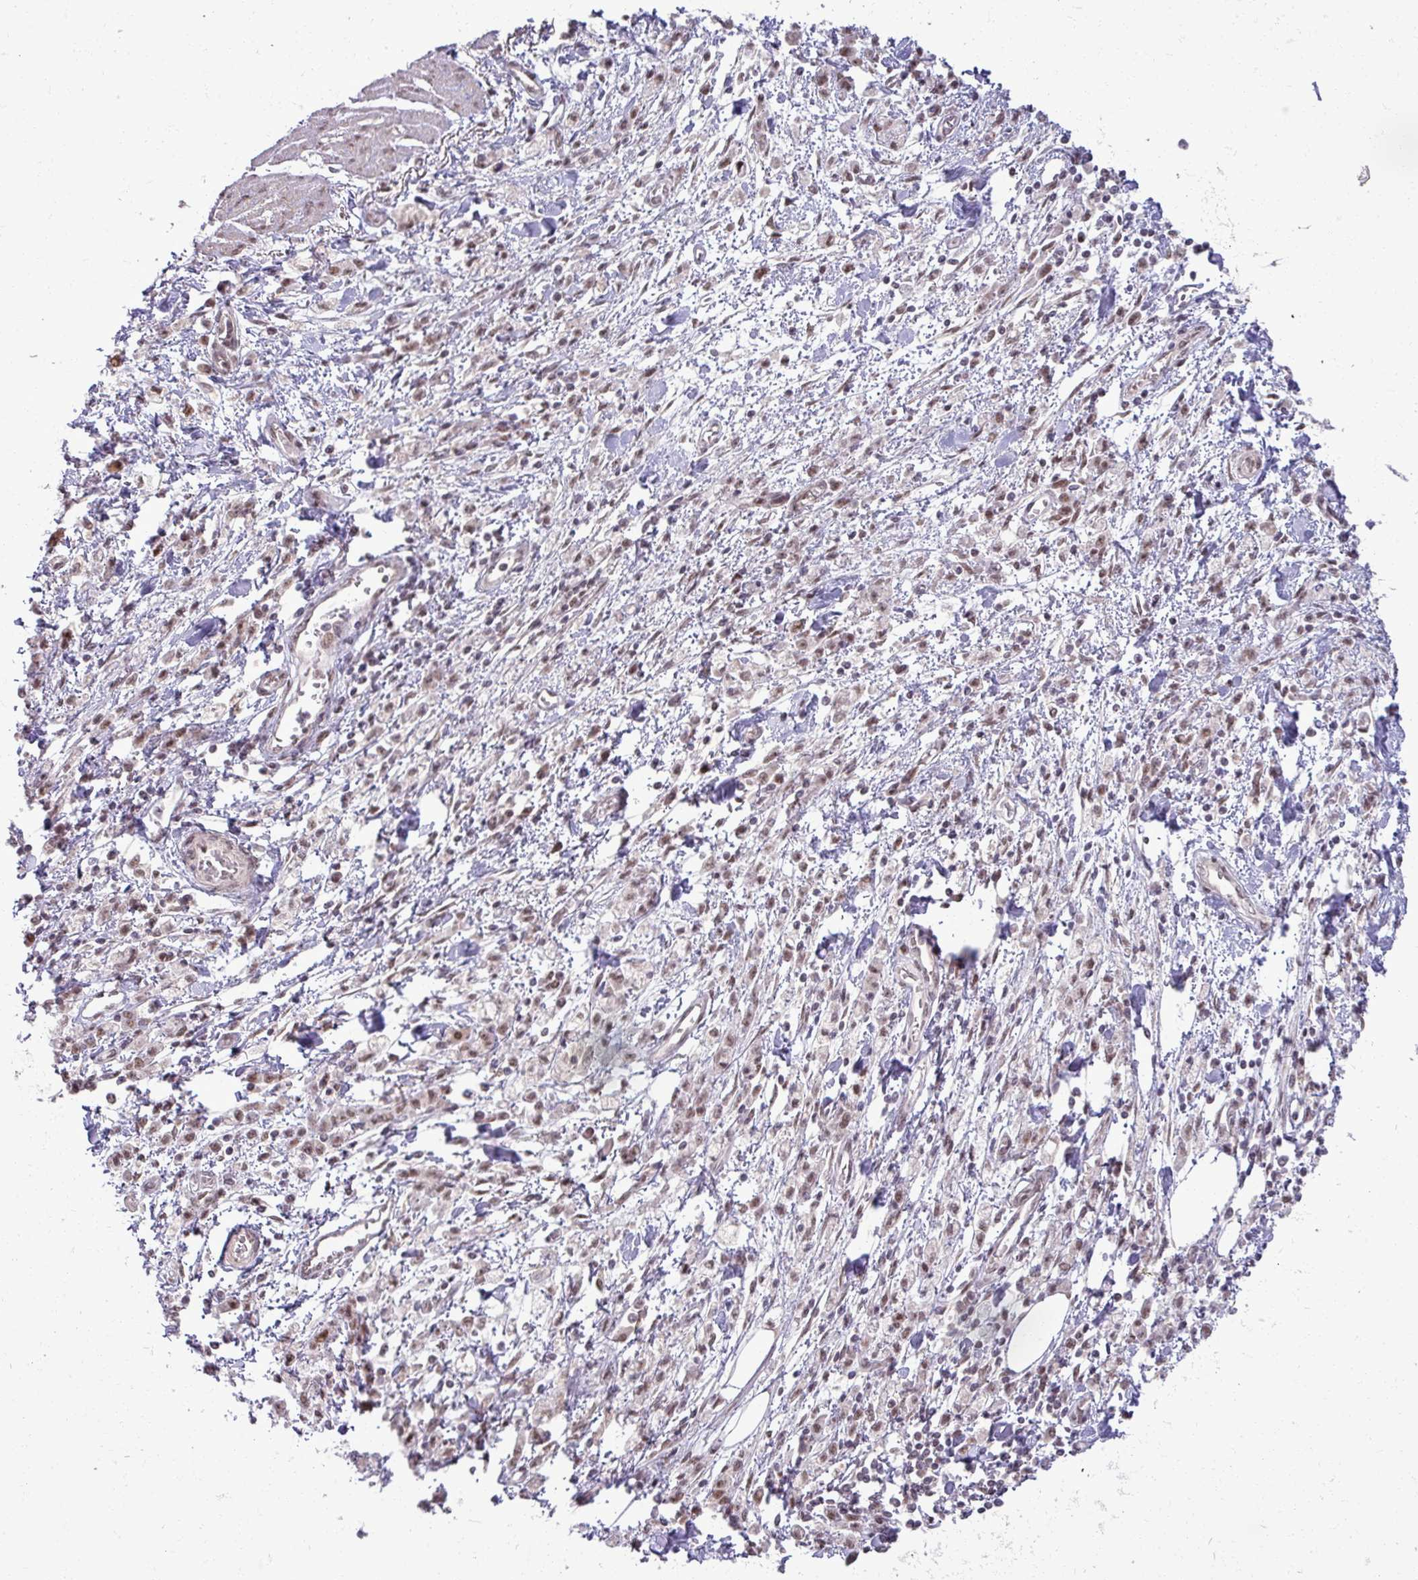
{"staining": {"intensity": "weak", "quantity": ">75%", "location": "nuclear"}, "tissue": "stomach cancer", "cell_type": "Tumor cells", "image_type": "cancer", "snomed": [{"axis": "morphology", "description": "Adenocarcinoma, NOS"}, {"axis": "topography", "description": "Stomach"}], "caption": "Stomach cancer was stained to show a protein in brown. There is low levels of weak nuclear expression in about >75% of tumor cells.", "gene": "PTPN20", "patient": {"sex": "male", "age": 77}}